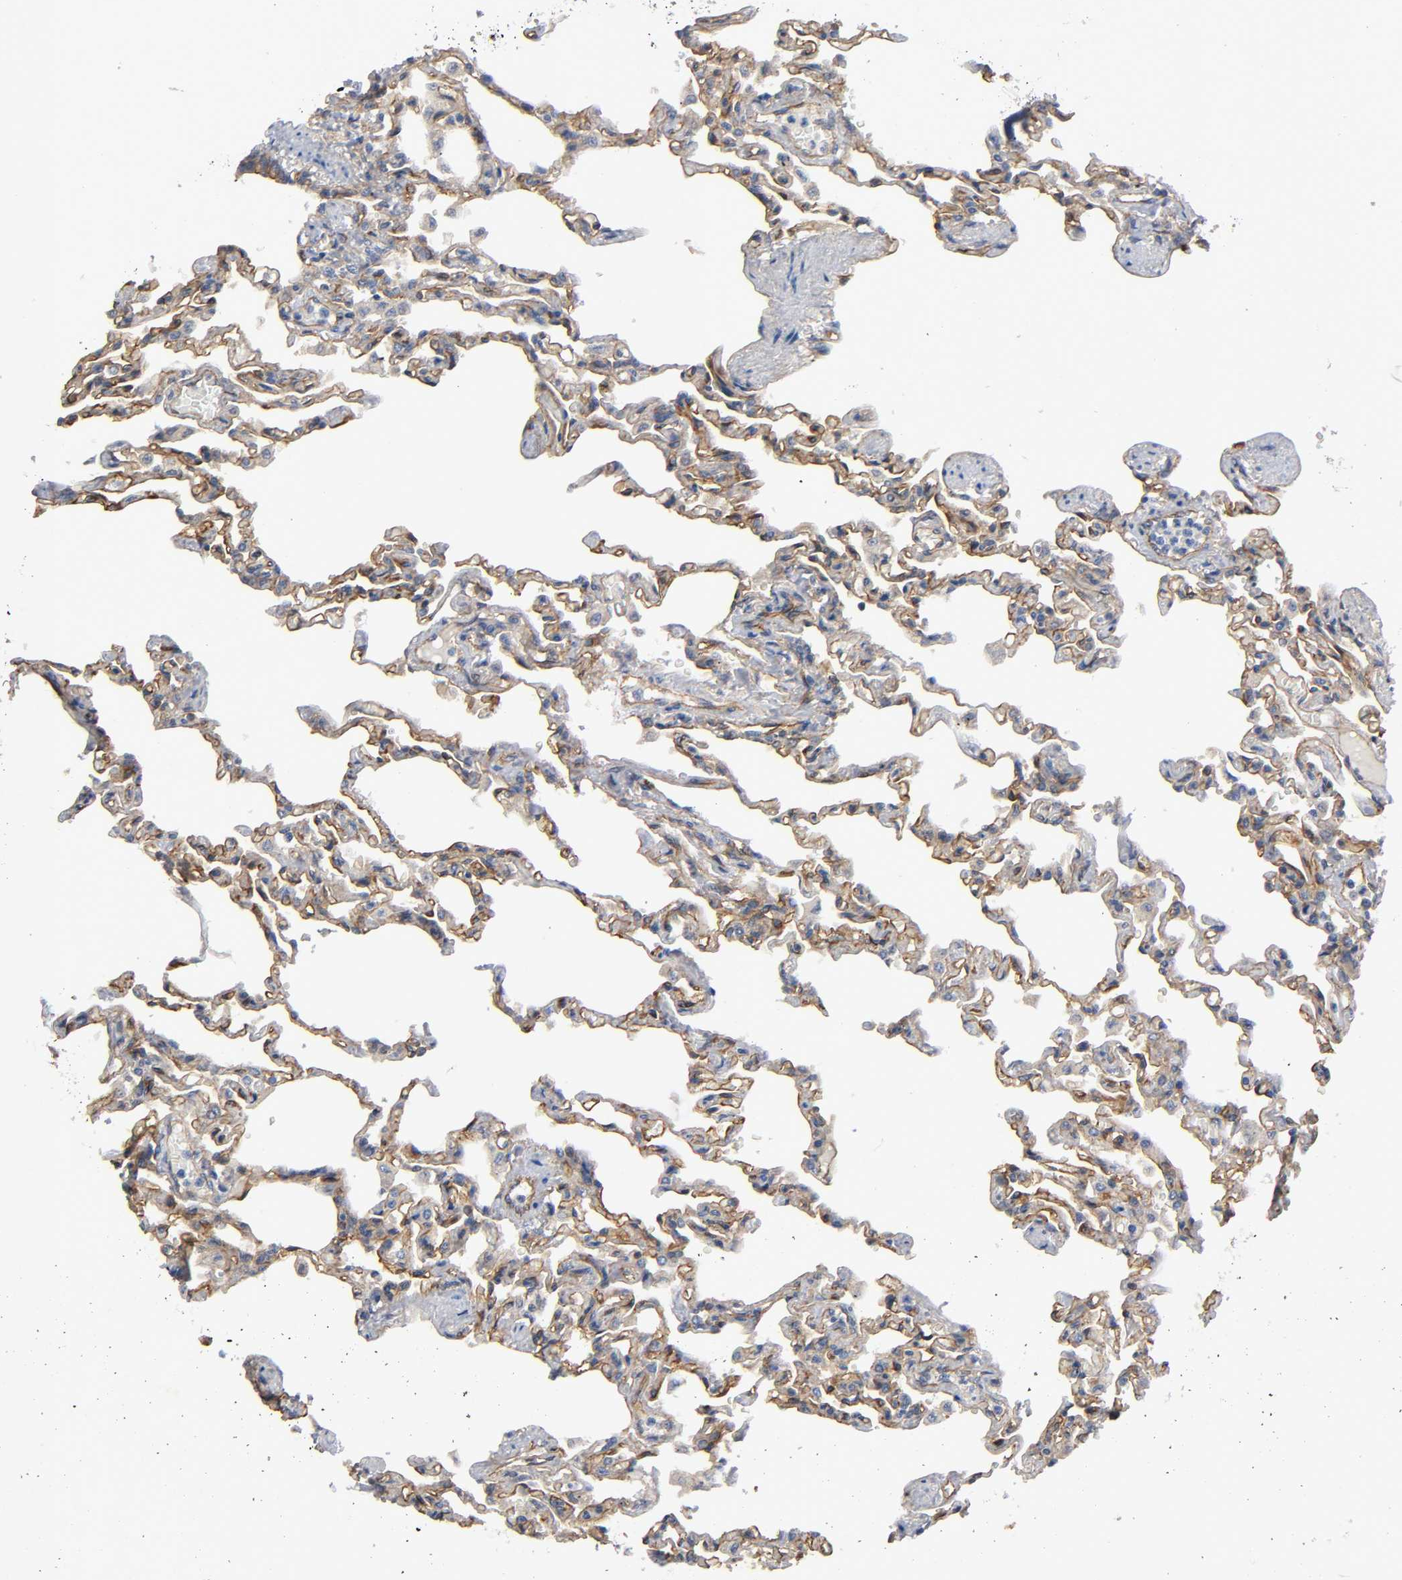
{"staining": {"intensity": "moderate", "quantity": ">75%", "location": "cytoplasmic/membranous"}, "tissue": "lung", "cell_type": "Alveolar cells", "image_type": "normal", "snomed": [{"axis": "morphology", "description": "Normal tissue, NOS"}, {"axis": "topography", "description": "Lung"}], "caption": "Brown immunohistochemical staining in normal human lung displays moderate cytoplasmic/membranous expression in about >75% of alveolar cells. (Stains: DAB (3,3'-diaminobenzidine) in brown, nuclei in blue, Microscopy: brightfield microscopy at high magnification).", "gene": "MARS1", "patient": {"sex": "male", "age": 21}}